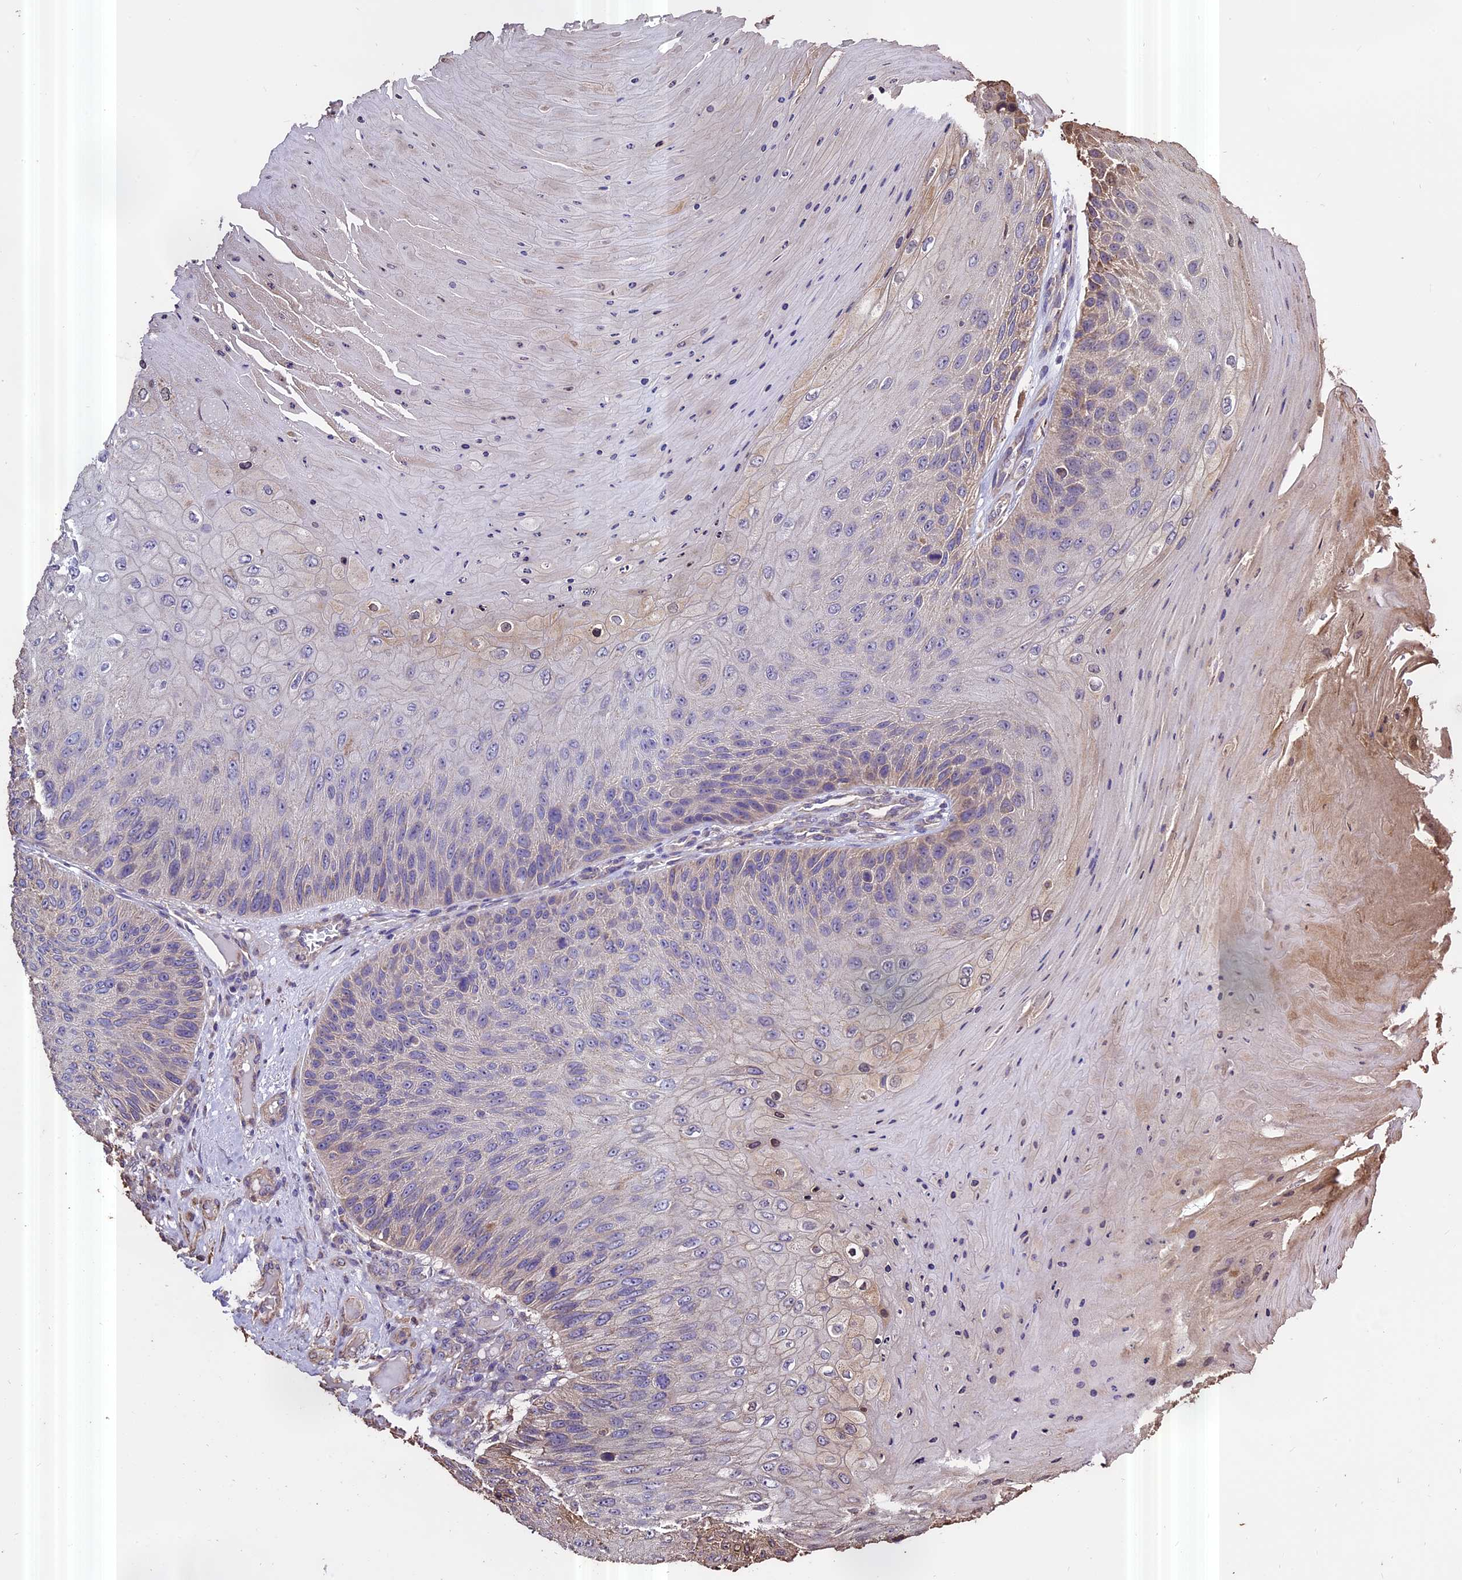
{"staining": {"intensity": "negative", "quantity": "none", "location": "none"}, "tissue": "skin cancer", "cell_type": "Tumor cells", "image_type": "cancer", "snomed": [{"axis": "morphology", "description": "Squamous cell carcinoma, NOS"}, {"axis": "topography", "description": "Skin"}], "caption": "High power microscopy photomicrograph of an immunohistochemistry image of skin squamous cell carcinoma, revealing no significant positivity in tumor cells.", "gene": "PGPEP1L", "patient": {"sex": "female", "age": 88}}